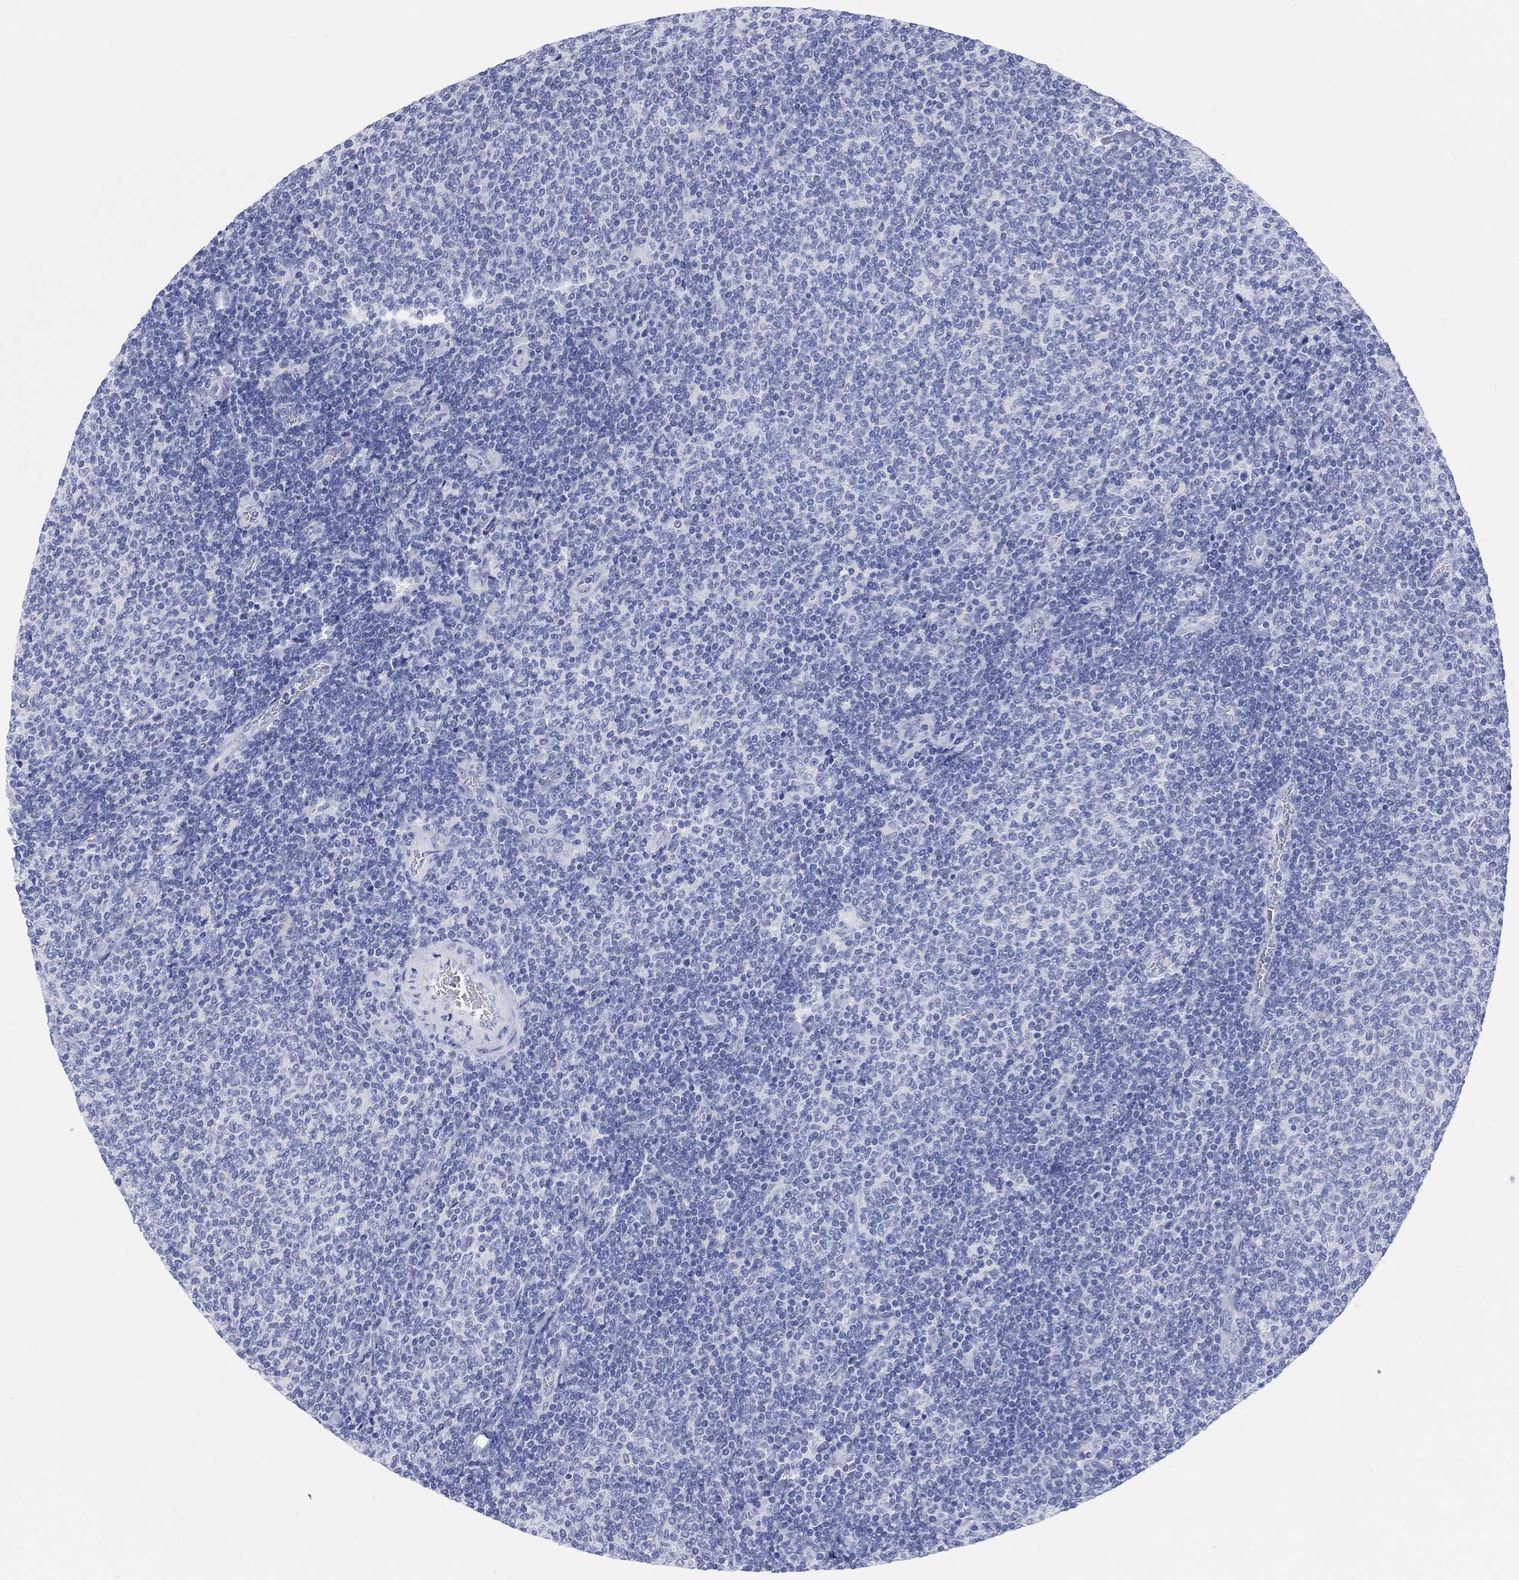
{"staining": {"intensity": "negative", "quantity": "none", "location": "none"}, "tissue": "lymphoma", "cell_type": "Tumor cells", "image_type": "cancer", "snomed": [{"axis": "morphology", "description": "Malignant lymphoma, non-Hodgkin's type, Low grade"}, {"axis": "topography", "description": "Lymph node"}], "caption": "IHC histopathology image of lymphoma stained for a protein (brown), which exhibits no staining in tumor cells. Brightfield microscopy of immunohistochemistry stained with DAB (brown) and hematoxylin (blue), captured at high magnification.", "gene": "XIRP2", "patient": {"sex": "male", "age": 52}}